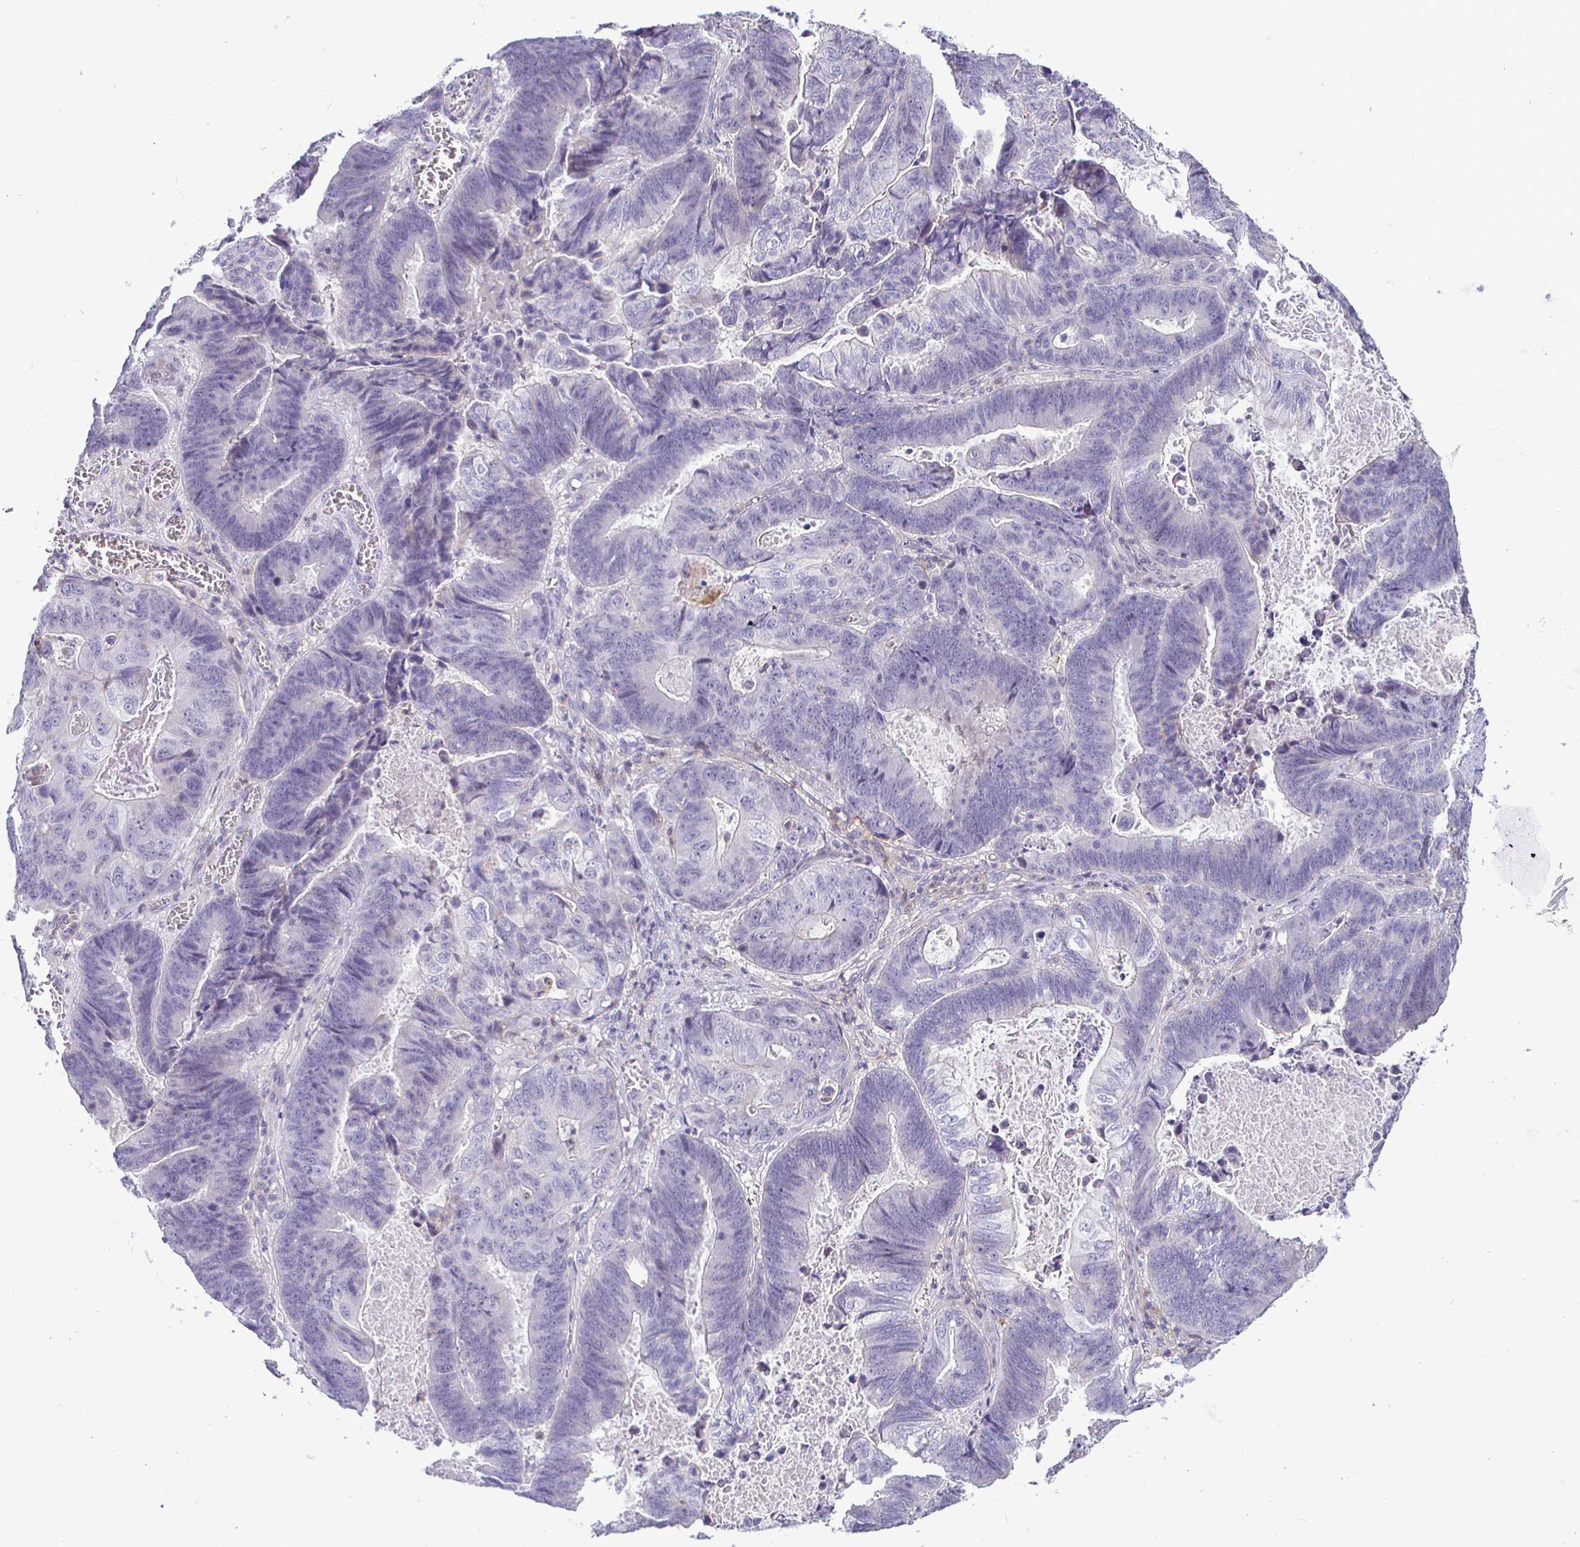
{"staining": {"intensity": "negative", "quantity": "none", "location": "none"}, "tissue": "lung cancer", "cell_type": "Tumor cells", "image_type": "cancer", "snomed": [{"axis": "morphology", "description": "Aneuploidy"}, {"axis": "morphology", "description": "Adenocarcinoma, NOS"}, {"axis": "morphology", "description": "Adenocarcinoma primary or metastatic"}, {"axis": "topography", "description": "Lung"}], "caption": "Tumor cells are negative for brown protein staining in lung cancer.", "gene": "SIRPA", "patient": {"sex": "female", "age": 75}}